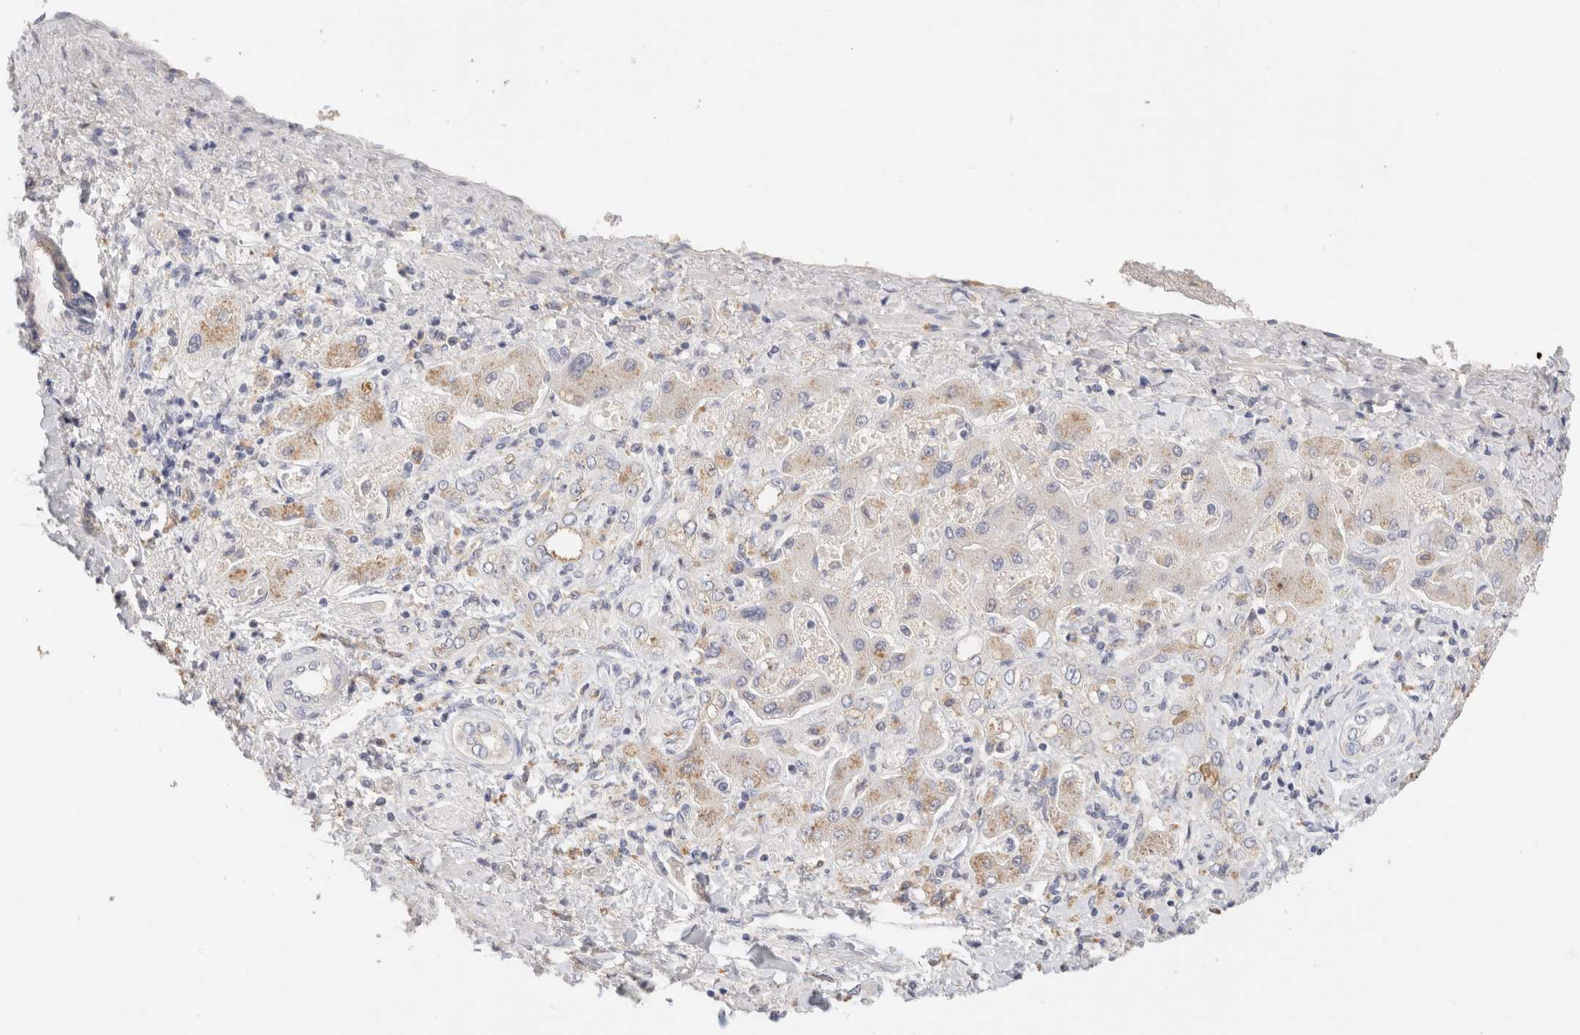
{"staining": {"intensity": "negative", "quantity": "none", "location": "none"}, "tissue": "liver cancer", "cell_type": "Tumor cells", "image_type": "cancer", "snomed": [{"axis": "morphology", "description": "Cholangiocarcinoma"}, {"axis": "topography", "description": "Liver"}], "caption": "The micrograph exhibits no significant positivity in tumor cells of liver cholangiocarcinoma.", "gene": "SCGB2A2", "patient": {"sex": "male", "age": 50}}